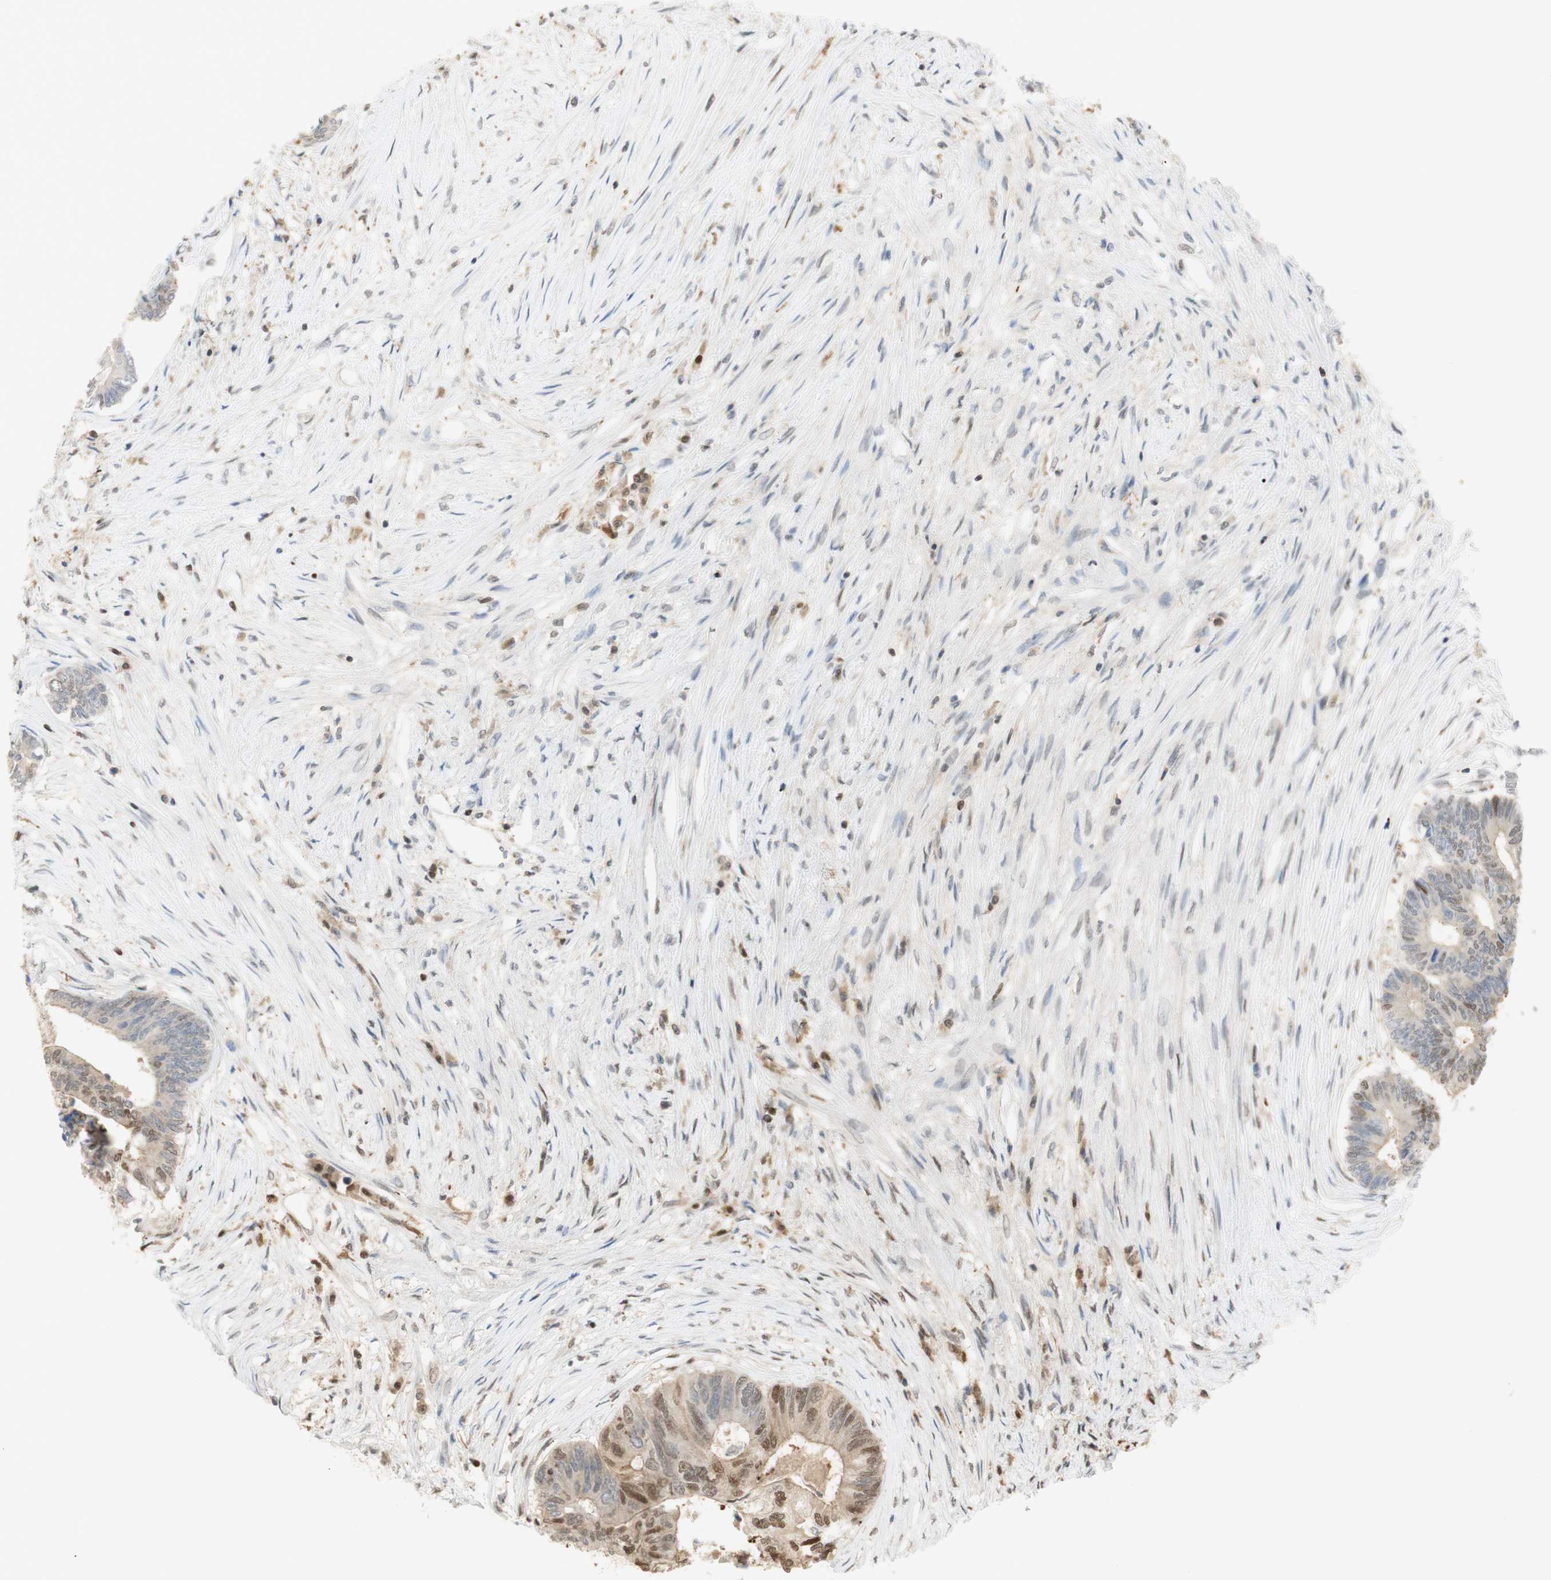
{"staining": {"intensity": "strong", "quantity": "<25%", "location": "cytoplasmic/membranous,nuclear"}, "tissue": "colorectal cancer", "cell_type": "Tumor cells", "image_type": "cancer", "snomed": [{"axis": "morphology", "description": "Adenocarcinoma, NOS"}, {"axis": "topography", "description": "Rectum"}], "caption": "Colorectal cancer (adenocarcinoma) tissue reveals strong cytoplasmic/membranous and nuclear positivity in approximately <25% of tumor cells, visualized by immunohistochemistry. Using DAB (3,3'-diaminobenzidine) (brown) and hematoxylin (blue) stains, captured at high magnification using brightfield microscopy.", "gene": "NAP1L4", "patient": {"sex": "male", "age": 63}}